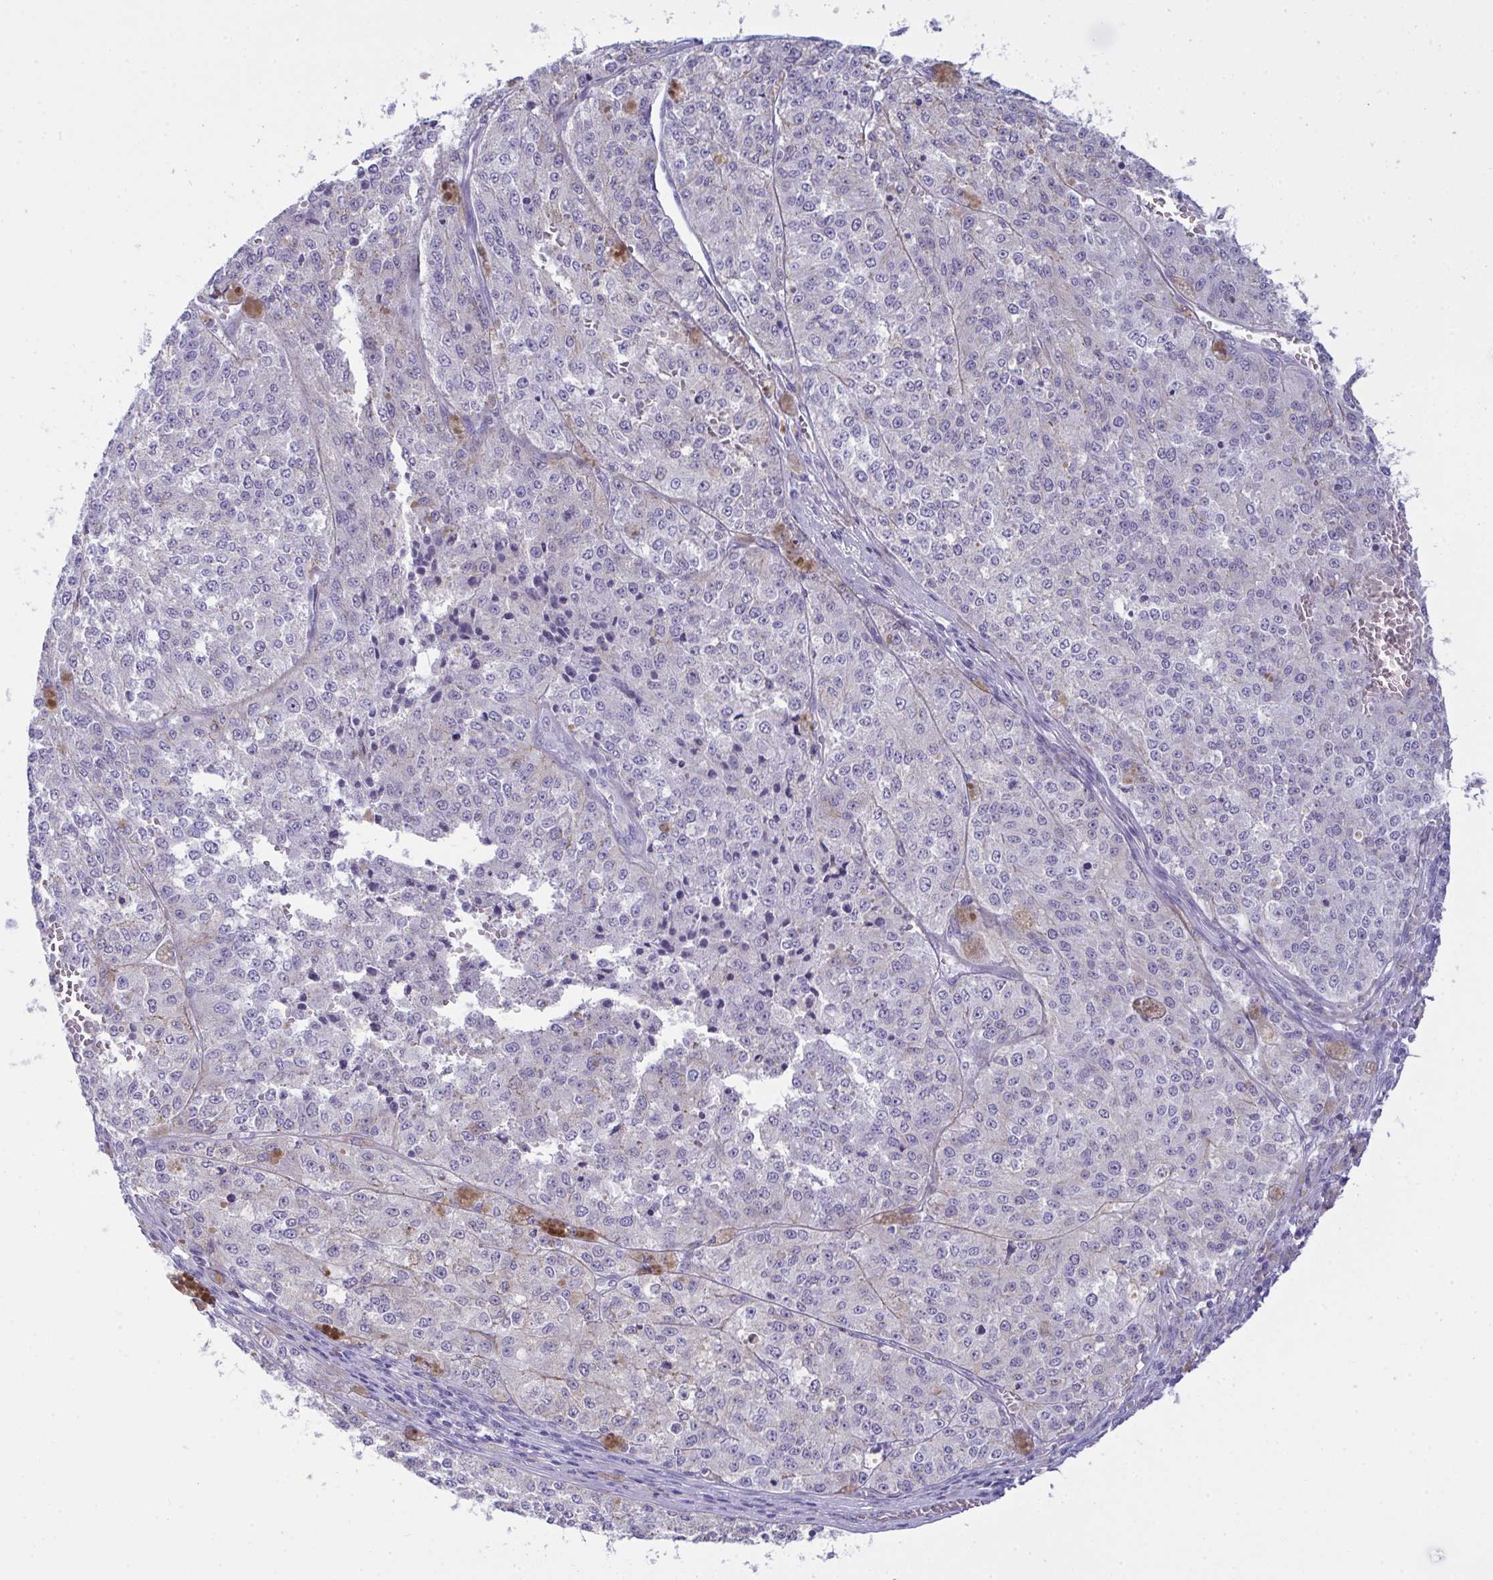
{"staining": {"intensity": "negative", "quantity": "none", "location": "none"}, "tissue": "melanoma", "cell_type": "Tumor cells", "image_type": "cancer", "snomed": [{"axis": "morphology", "description": "Malignant melanoma, Metastatic site"}, {"axis": "topography", "description": "Lymph node"}], "caption": "This is an IHC histopathology image of human melanoma. There is no expression in tumor cells.", "gene": "GLB1L2", "patient": {"sex": "female", "age": 64}}